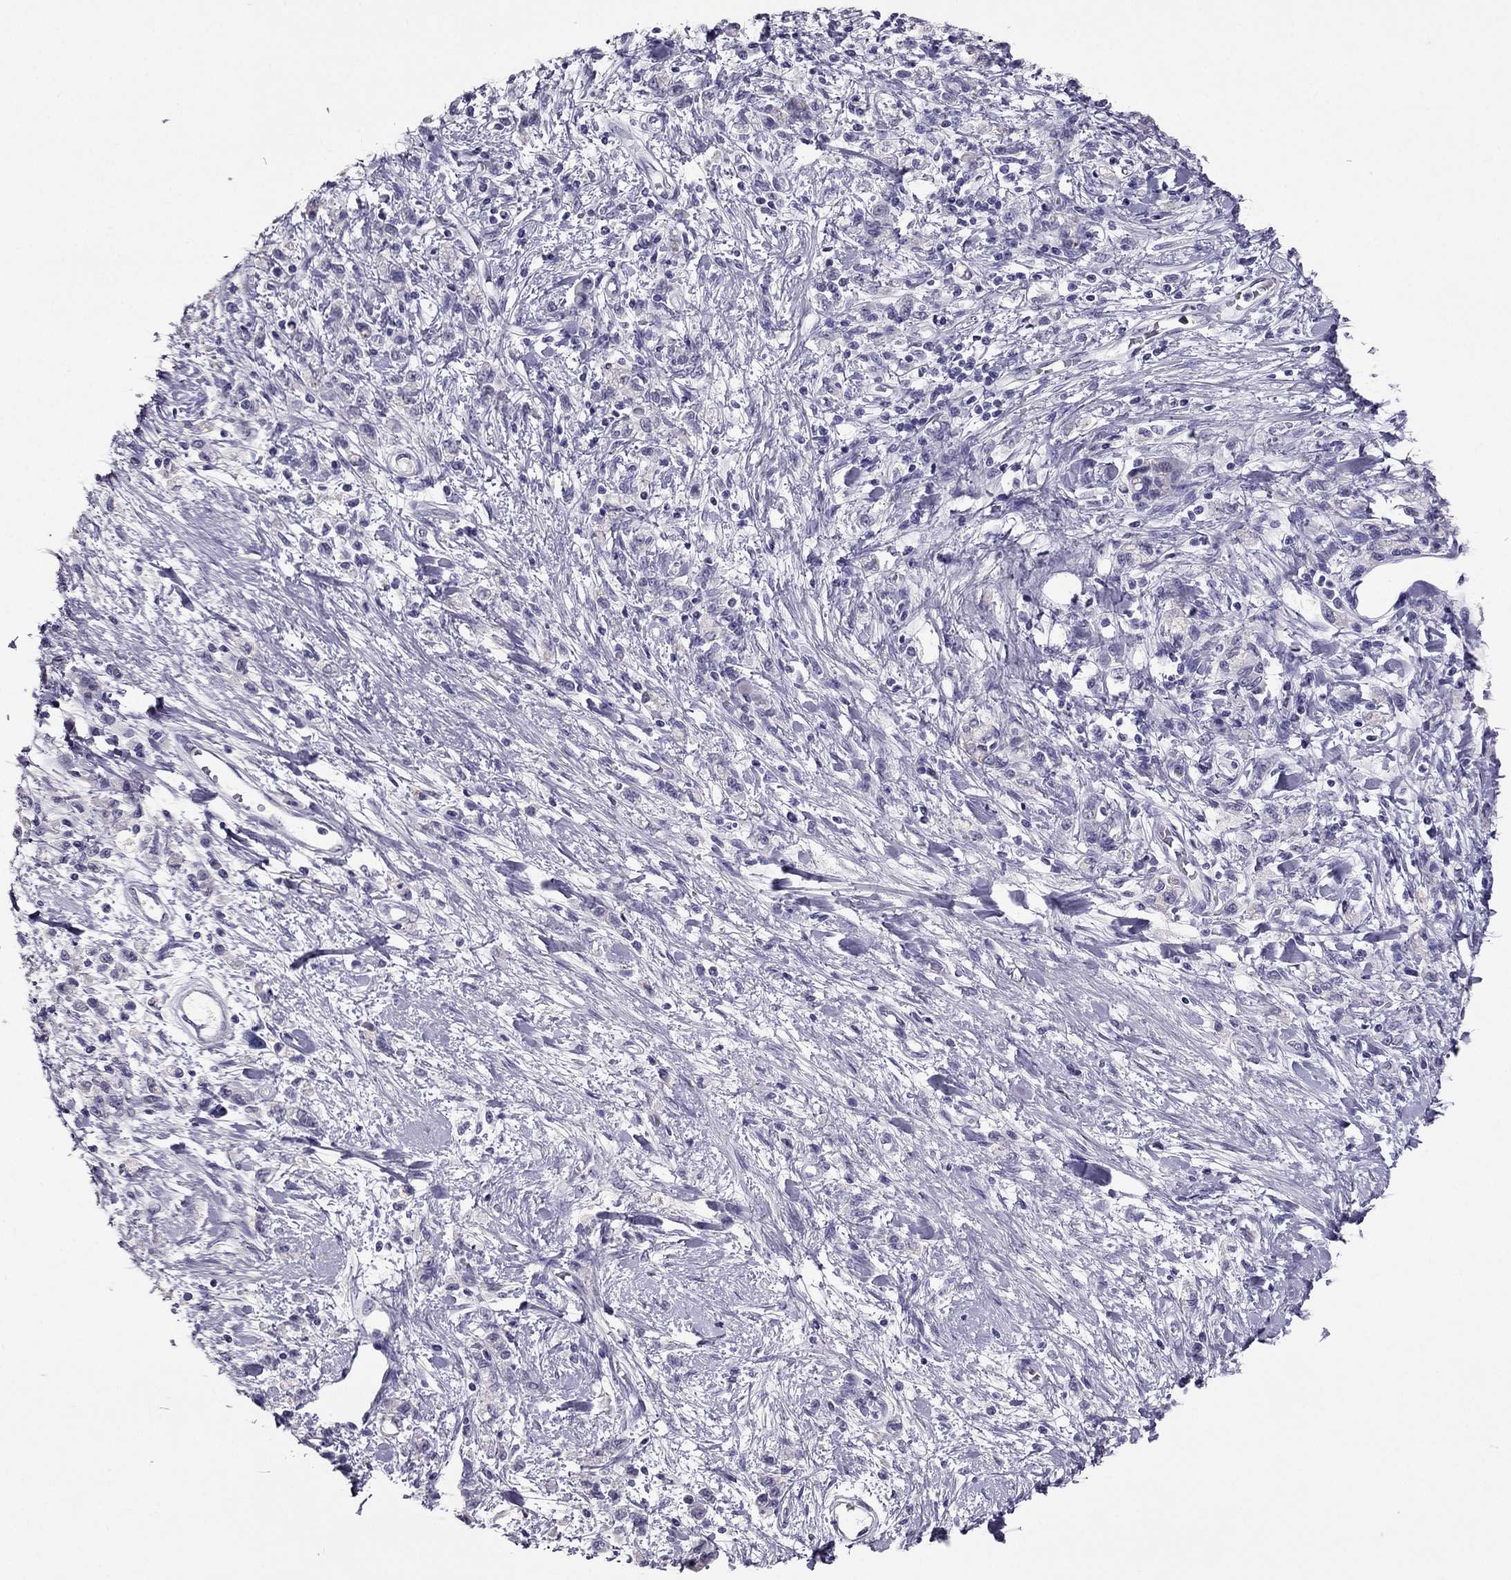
{"staining": {"intensity": "negative", "quantity": "none", "location": "none"}, "tissue": "stomach cancer", "cell_type": "Tumor cells", "image_type": "cancer", "snomed": [{"axis": "morphology", "description": "Adenocarcinoma, NOS"}, {"axis": "topography", "description": "Stomach"}], "caption": "Tumor cells are negative for brown protein staining in stomach cancer.", "gene": "RHO", "patient": {"sex": "male", "age": 77}}